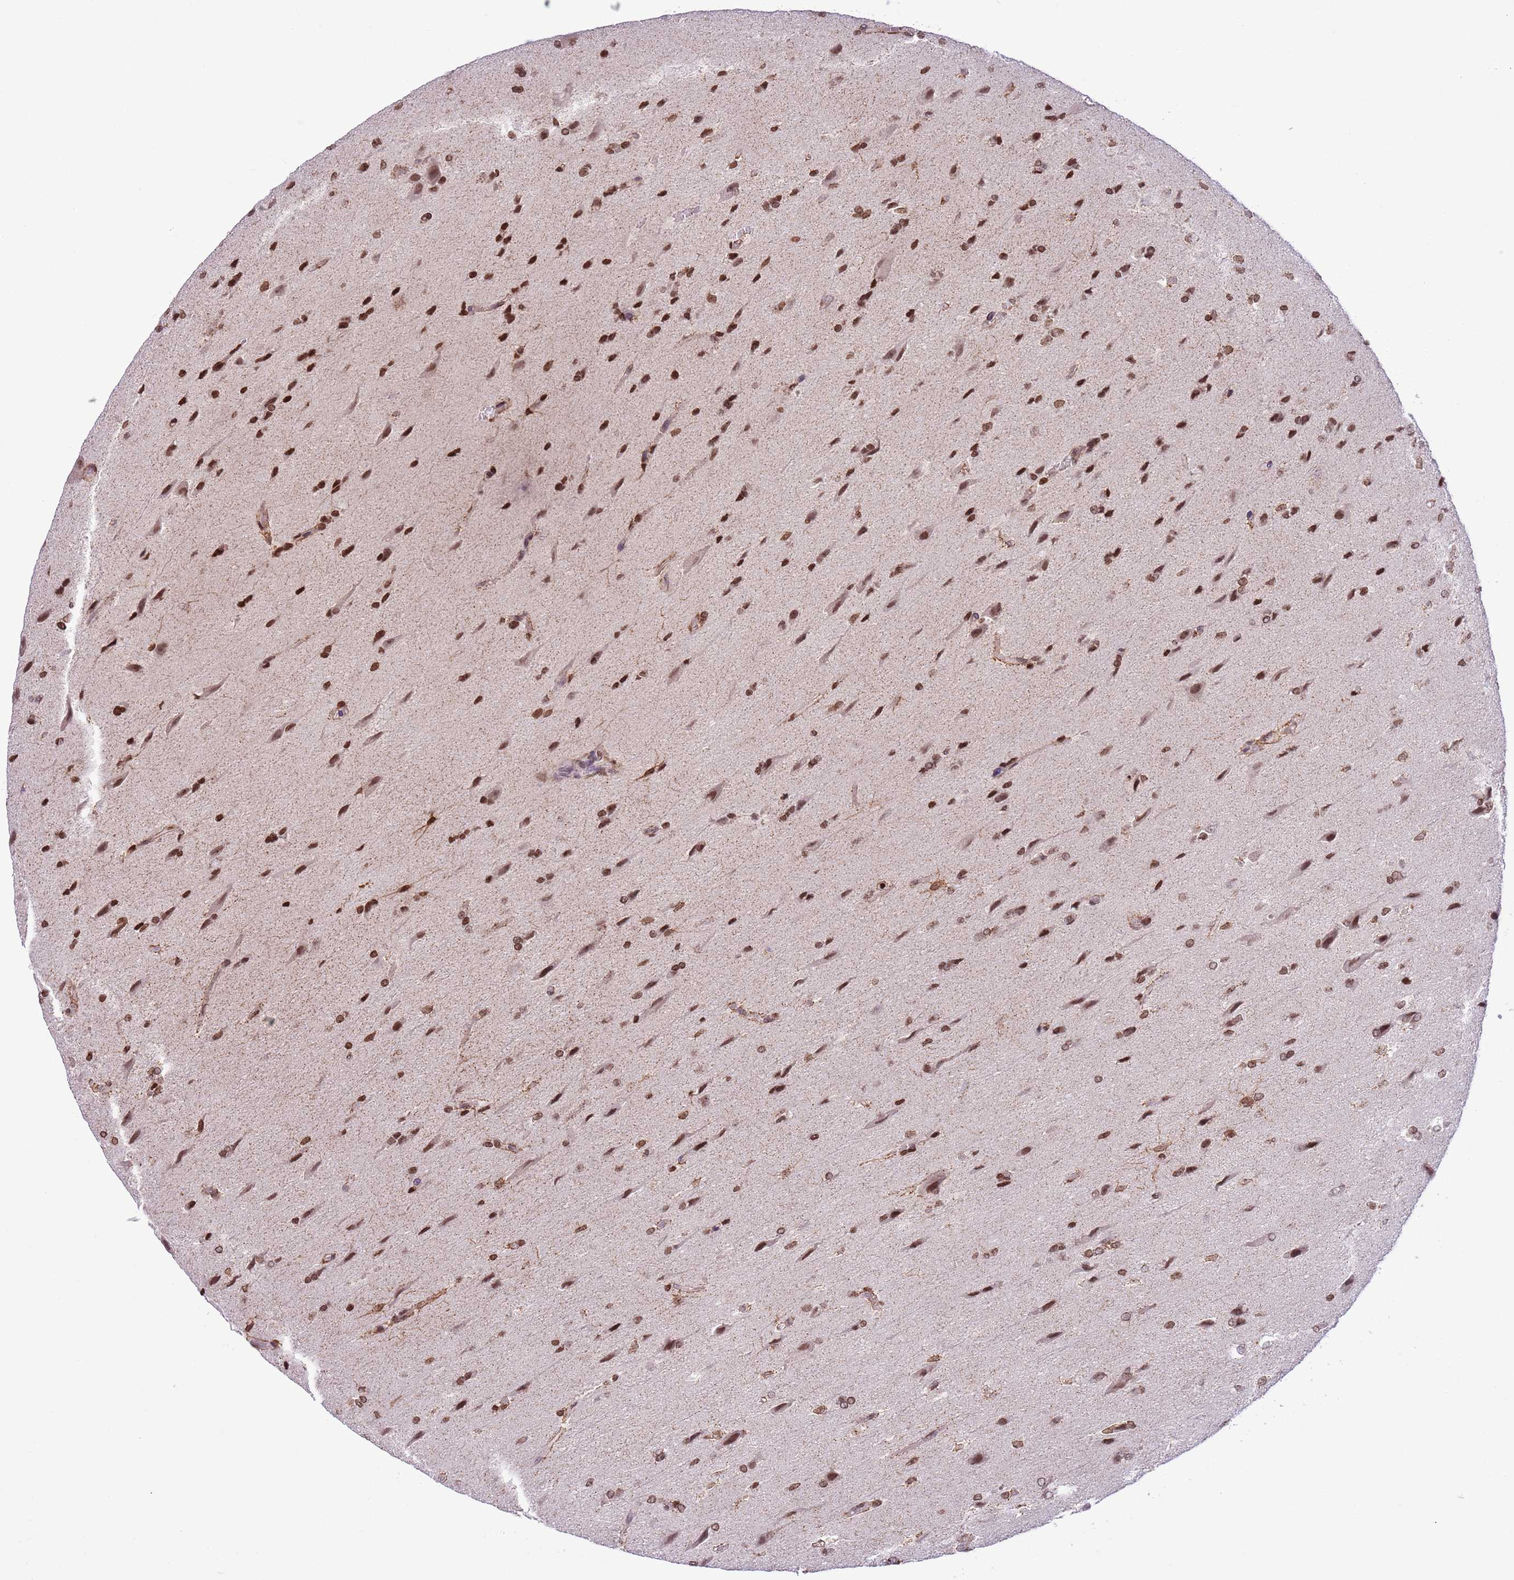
{"staining": {"intensity": "moderate", "quantity": ">75%", "location": "nuclear"}, "tissue": "glioma", "cell_type": "Tumor cells", "image_type": "cancer", "snomed": [{"axis": "morphology", "description": "Glioma, malignant, Low grade"}, {"axis": "topography", "description": "Brain"}], "caption": "Immunohistochemical staining of human malignant glioma (low-grade) demonstrates medium levels of moderate nuclear staining in about >75% of tumor cells.", "gene": "NRIP1", "patient": {"sex": "male", "age": 66}}